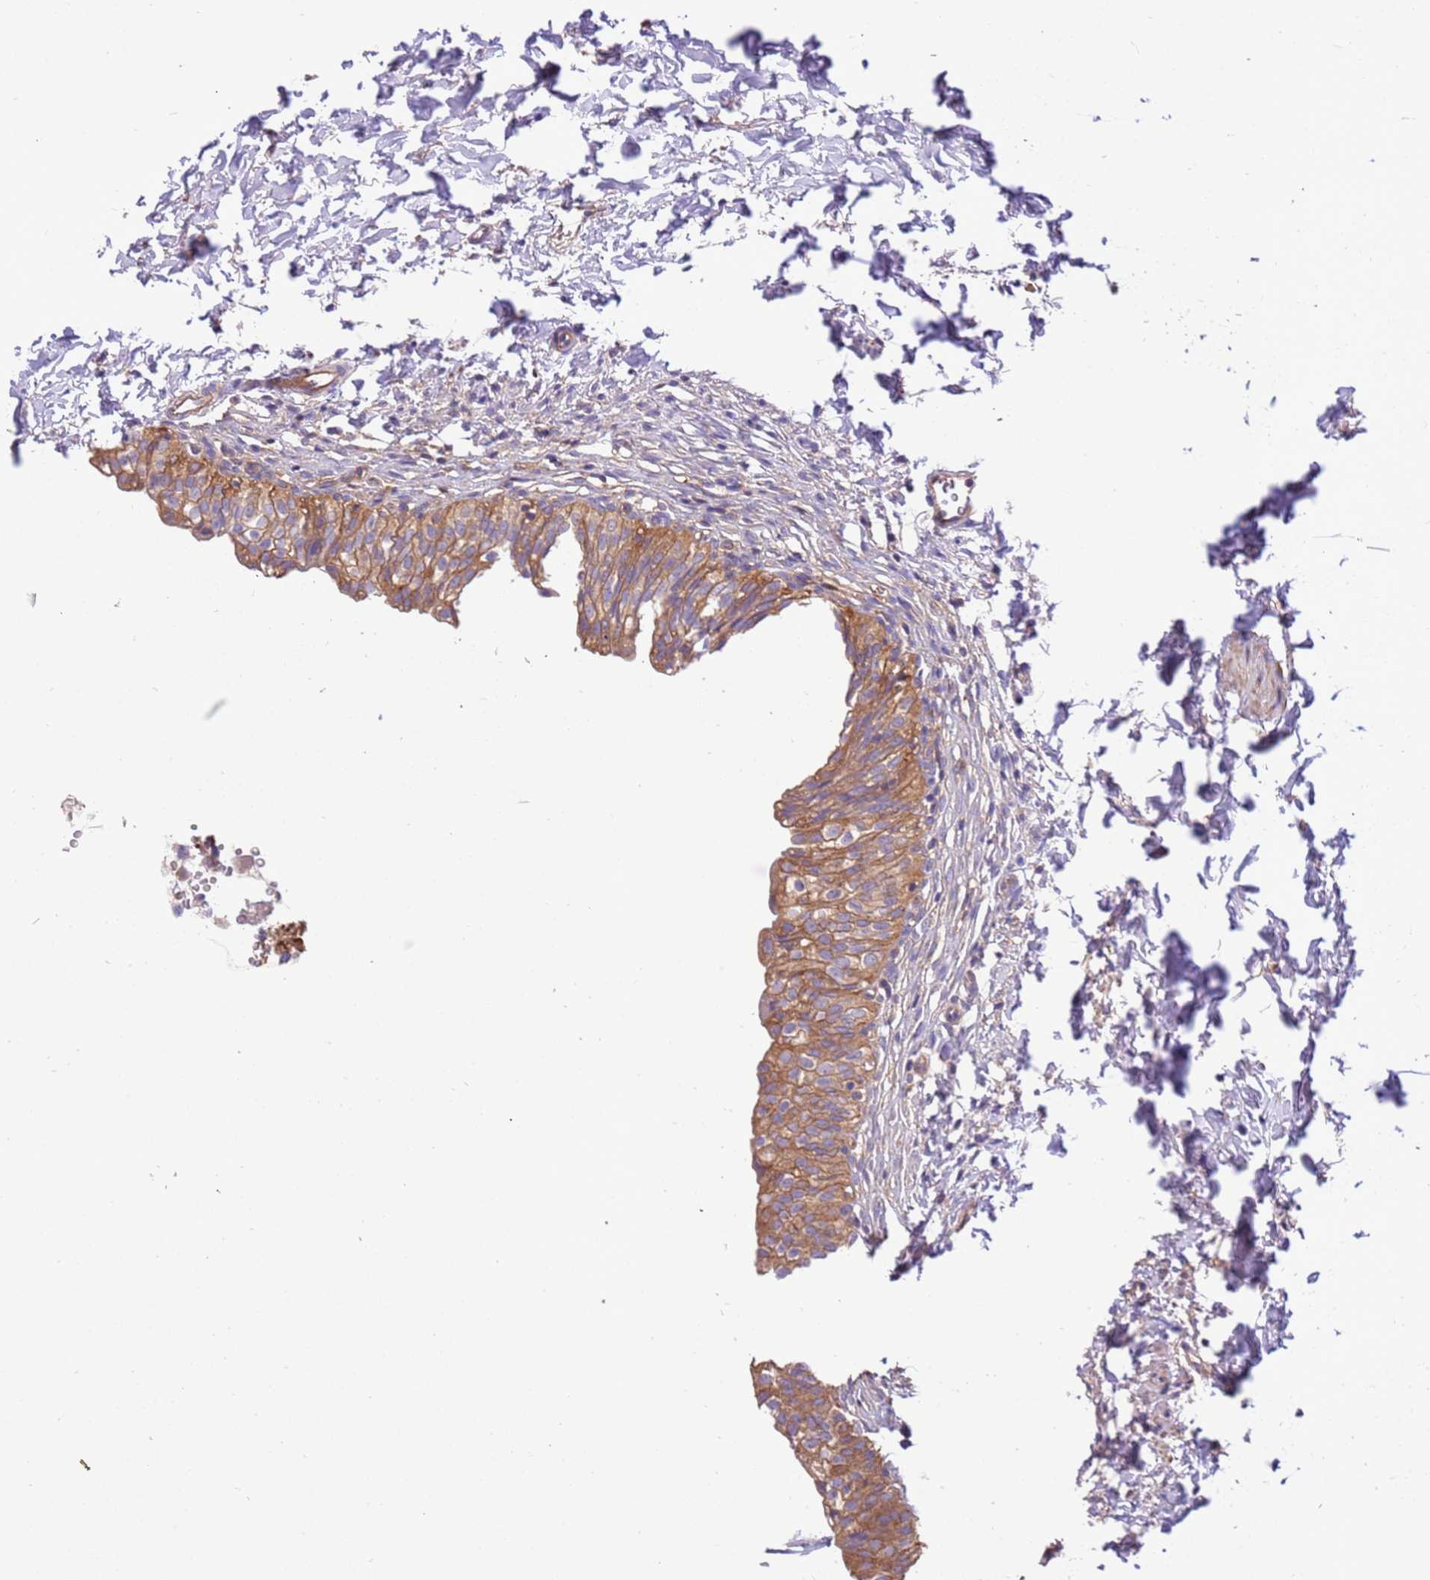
{"staining": {"intensity": "moderate", "quantity": ">75%", "location": "cytoplasmic/membranous"}, "tissue": "urinary bladder", "cell_type": "Urothelial cells", "image_type": "normal", "snomed": [{"axis": "morphology", "description": "Normal tissue, NOS"}, {"axis": "topography", "description": "Urinary bladder"}], "caption": "A micrograph of human urinary bladder stained for a protein reveals moderate cytoplasmic/membranous brown staining in urothelial cells. Nuclei are stained in blue.", "gene": "NAALADL1", "patient": {"sex": "male", "age": 55}}